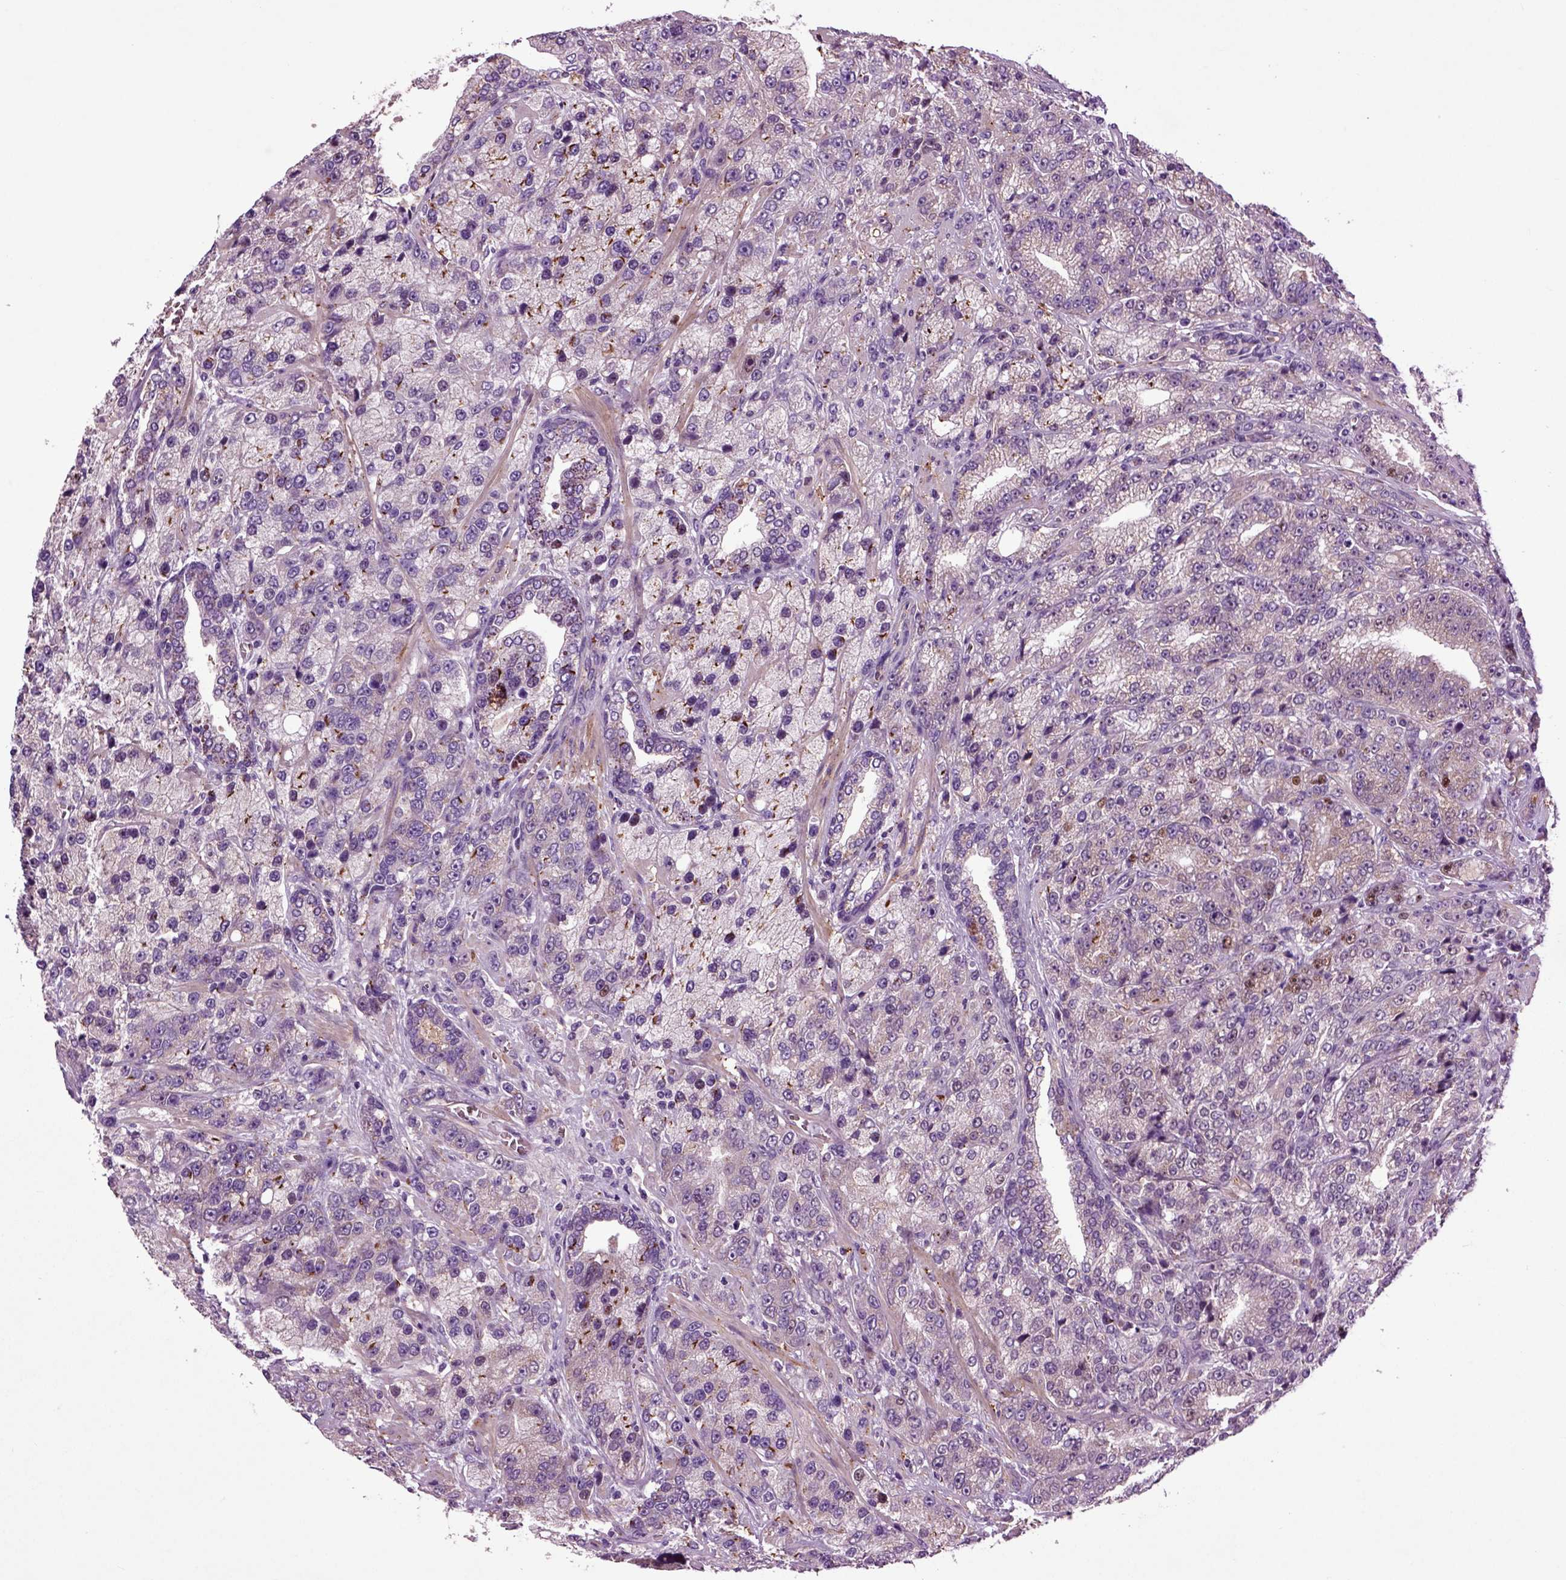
{"staining": {"intensity": "weak", "quantity": "25%-75%", "location": "cytoplasmic/membranous"}, "tissue": "prostate cancer", "cell_type": "Tumor cells", "image_type": "cancer", "snomed": [{"axis": "morphology", "description": "Adenocarcinoma, NOS"}, {"axis": "topography", "description": "Prostate"}], "caption": "An image showing weak cytoplasmic/membranous staining in about 25%-75% of tumor cells in prostate cancer (adenocarcinoma), as visualized by brown immunohistochemical staining.", "gene": "SPON1", "patient": {"sex": "male", "age": 63}}